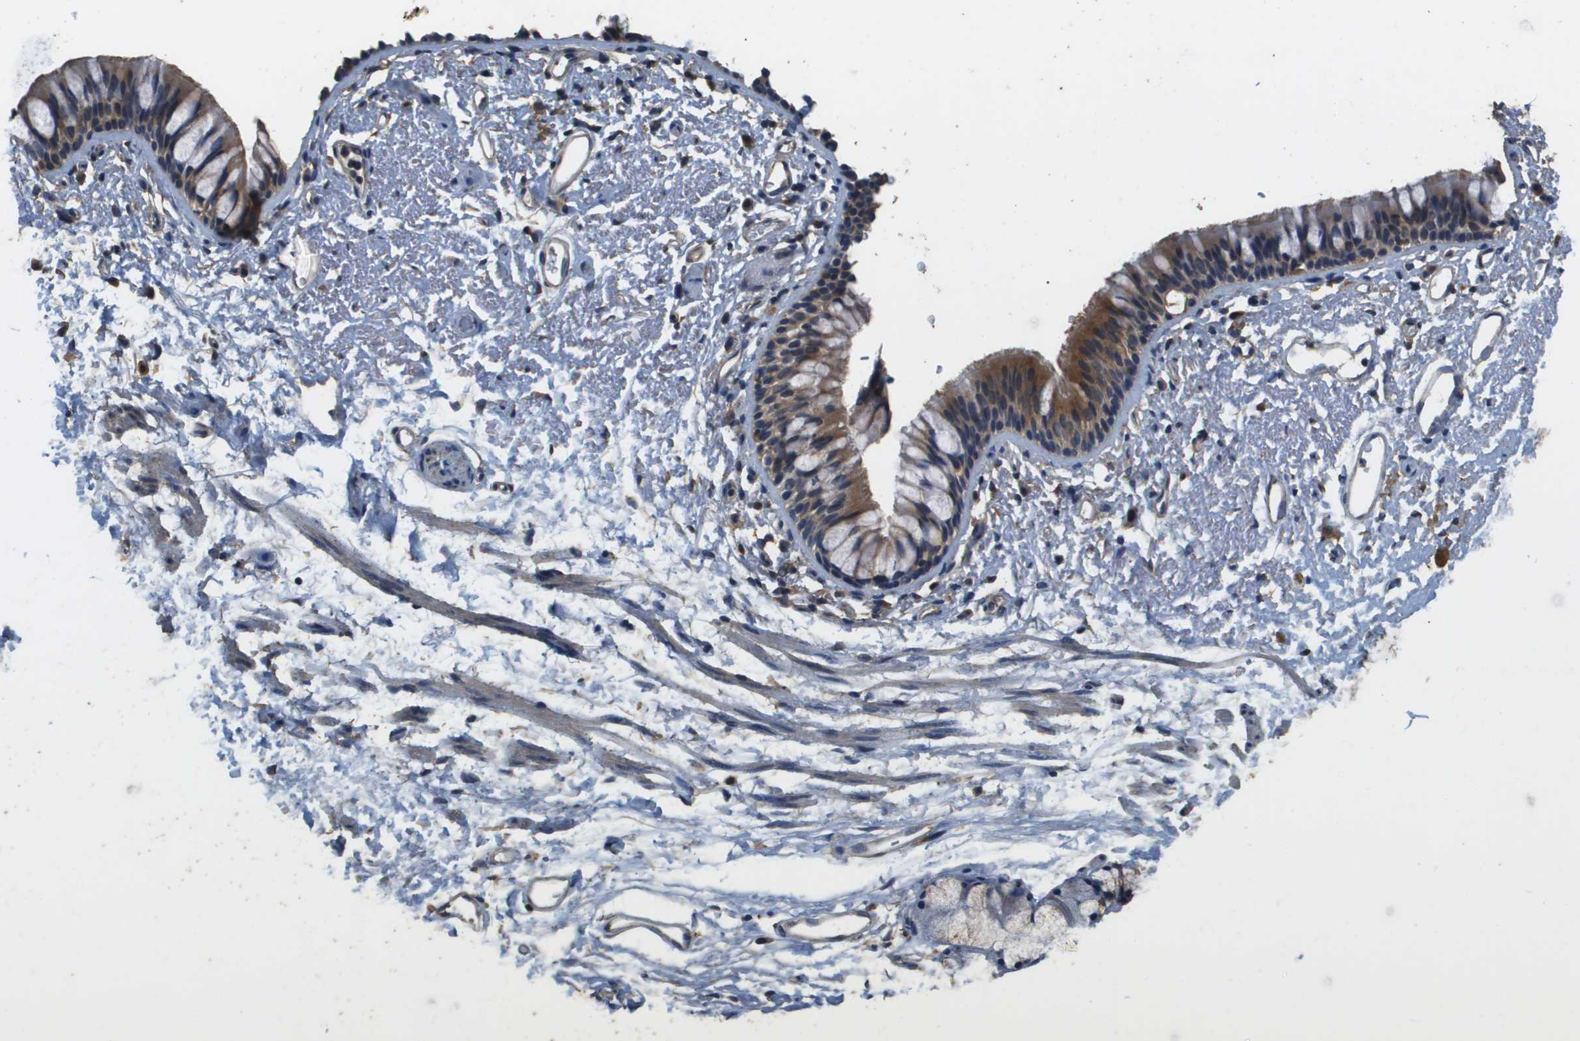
{"staining": {"intensity": "moderate", "quantity": ">75%", "location": "cytoplasmic/membranous"}, "tissue": "adipose tissue", "cell_type": "Adipocytes", "image_type": "normal", "snomed": [{"axis": "morphology", "description": "Normal tissue, NOS"}, {"axis": "topography", "description": "Bronchus"}], "caption": "Benign adipose tissue exhibits moderate cytoplasmic/membranous staining in approximately >75% of adipocytes.", "gene": "RAB6B", "patient": {"sex": "female", "age": 73}}